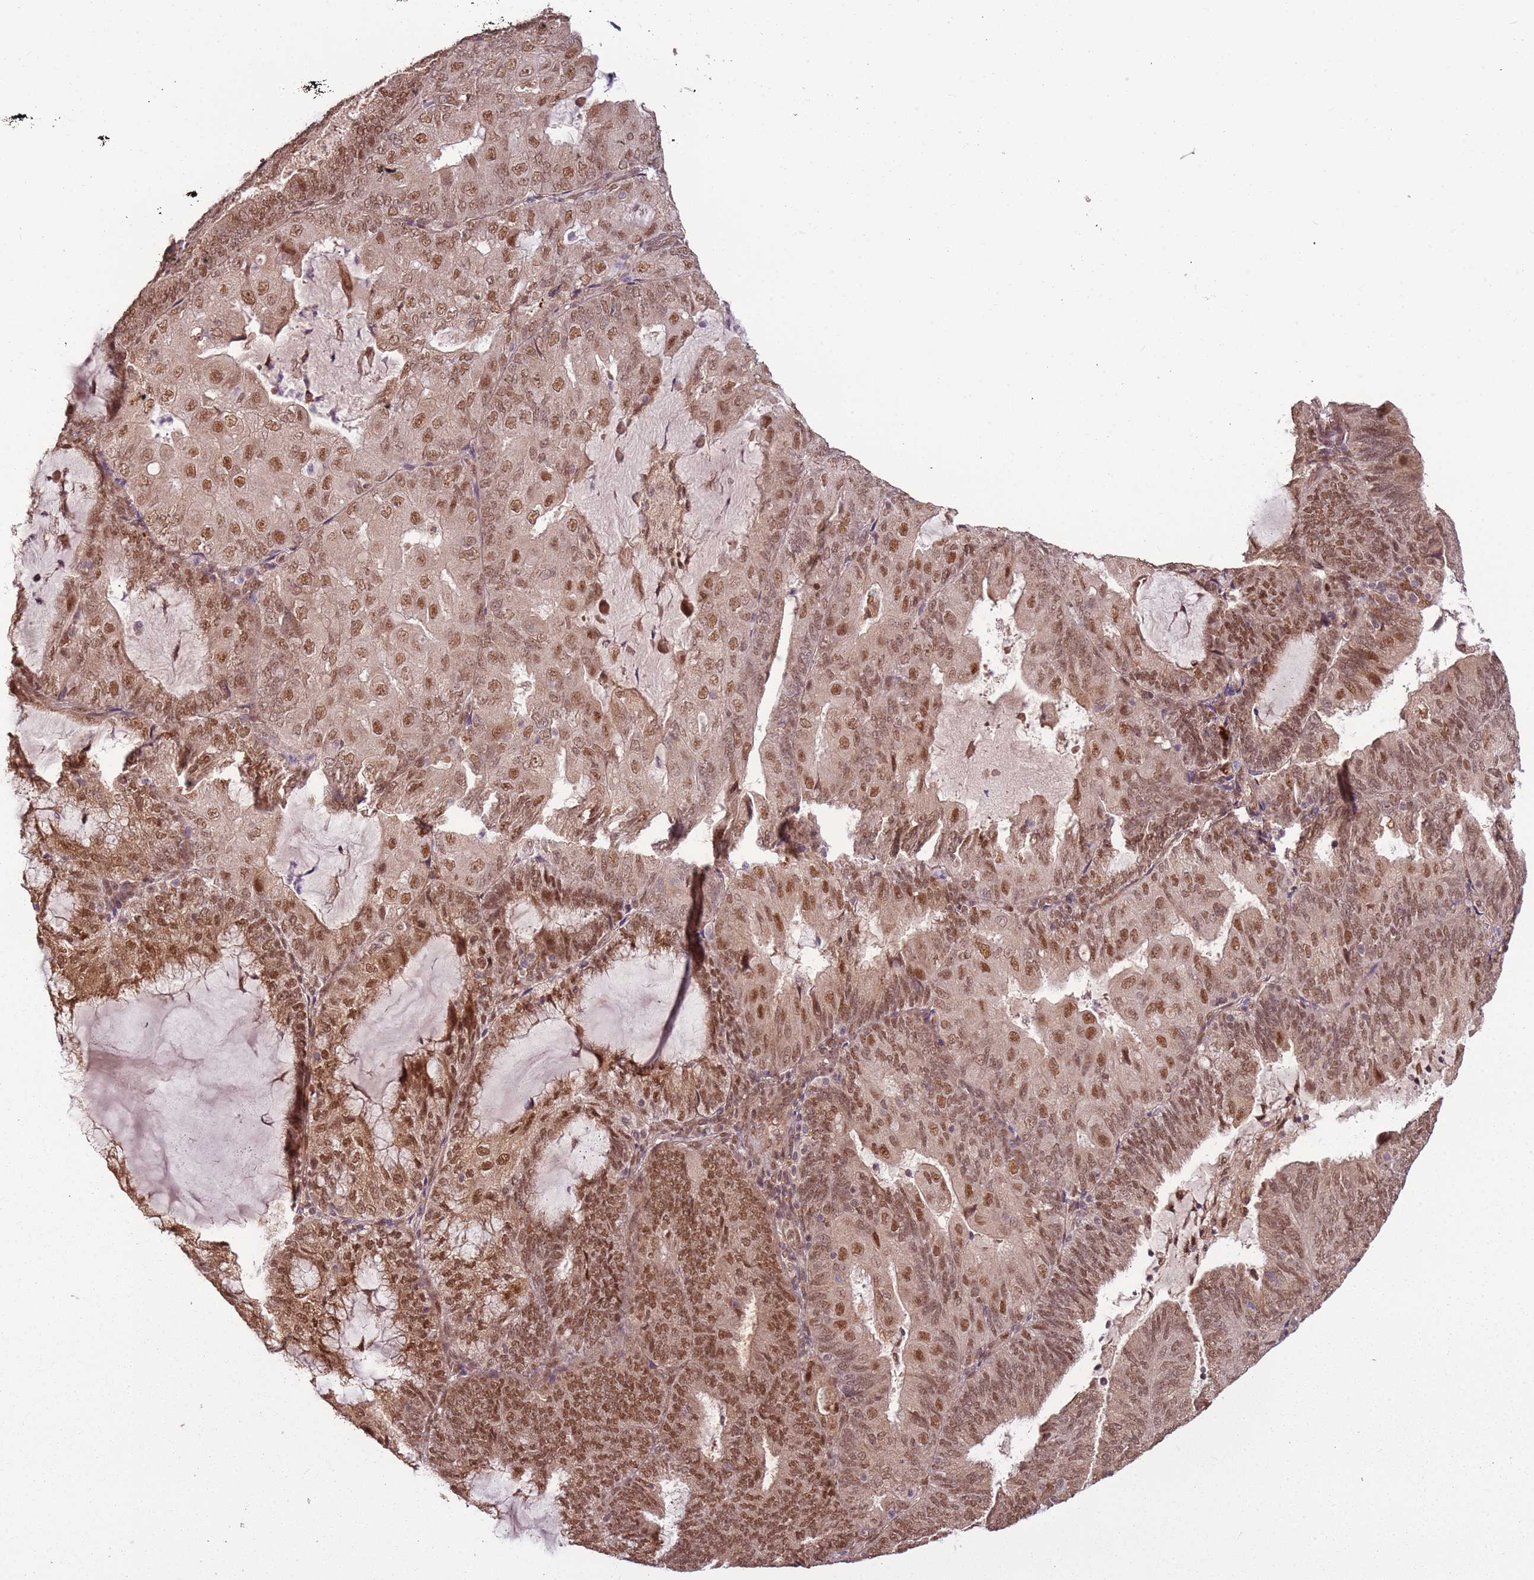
{"staining": {"intensity": "moderate", "quantity": ">75%", "location": "nuclear"}, "tissue": "endometrial cancer", "cell_type": "Tumor cells", "image_type": "cancer", "snomed": [{"axis": "morphology", "description": "Adenocarcinoma, NOS"}, {"axis": "topography", "description": "Endometrium"}], "caption": "An image of human endometrial cancer stained for a protein shows moderate nuclear brown staining in tumor cells.", "gene": "POLR3H", "patient": {"sex": "female", "age": 81}}